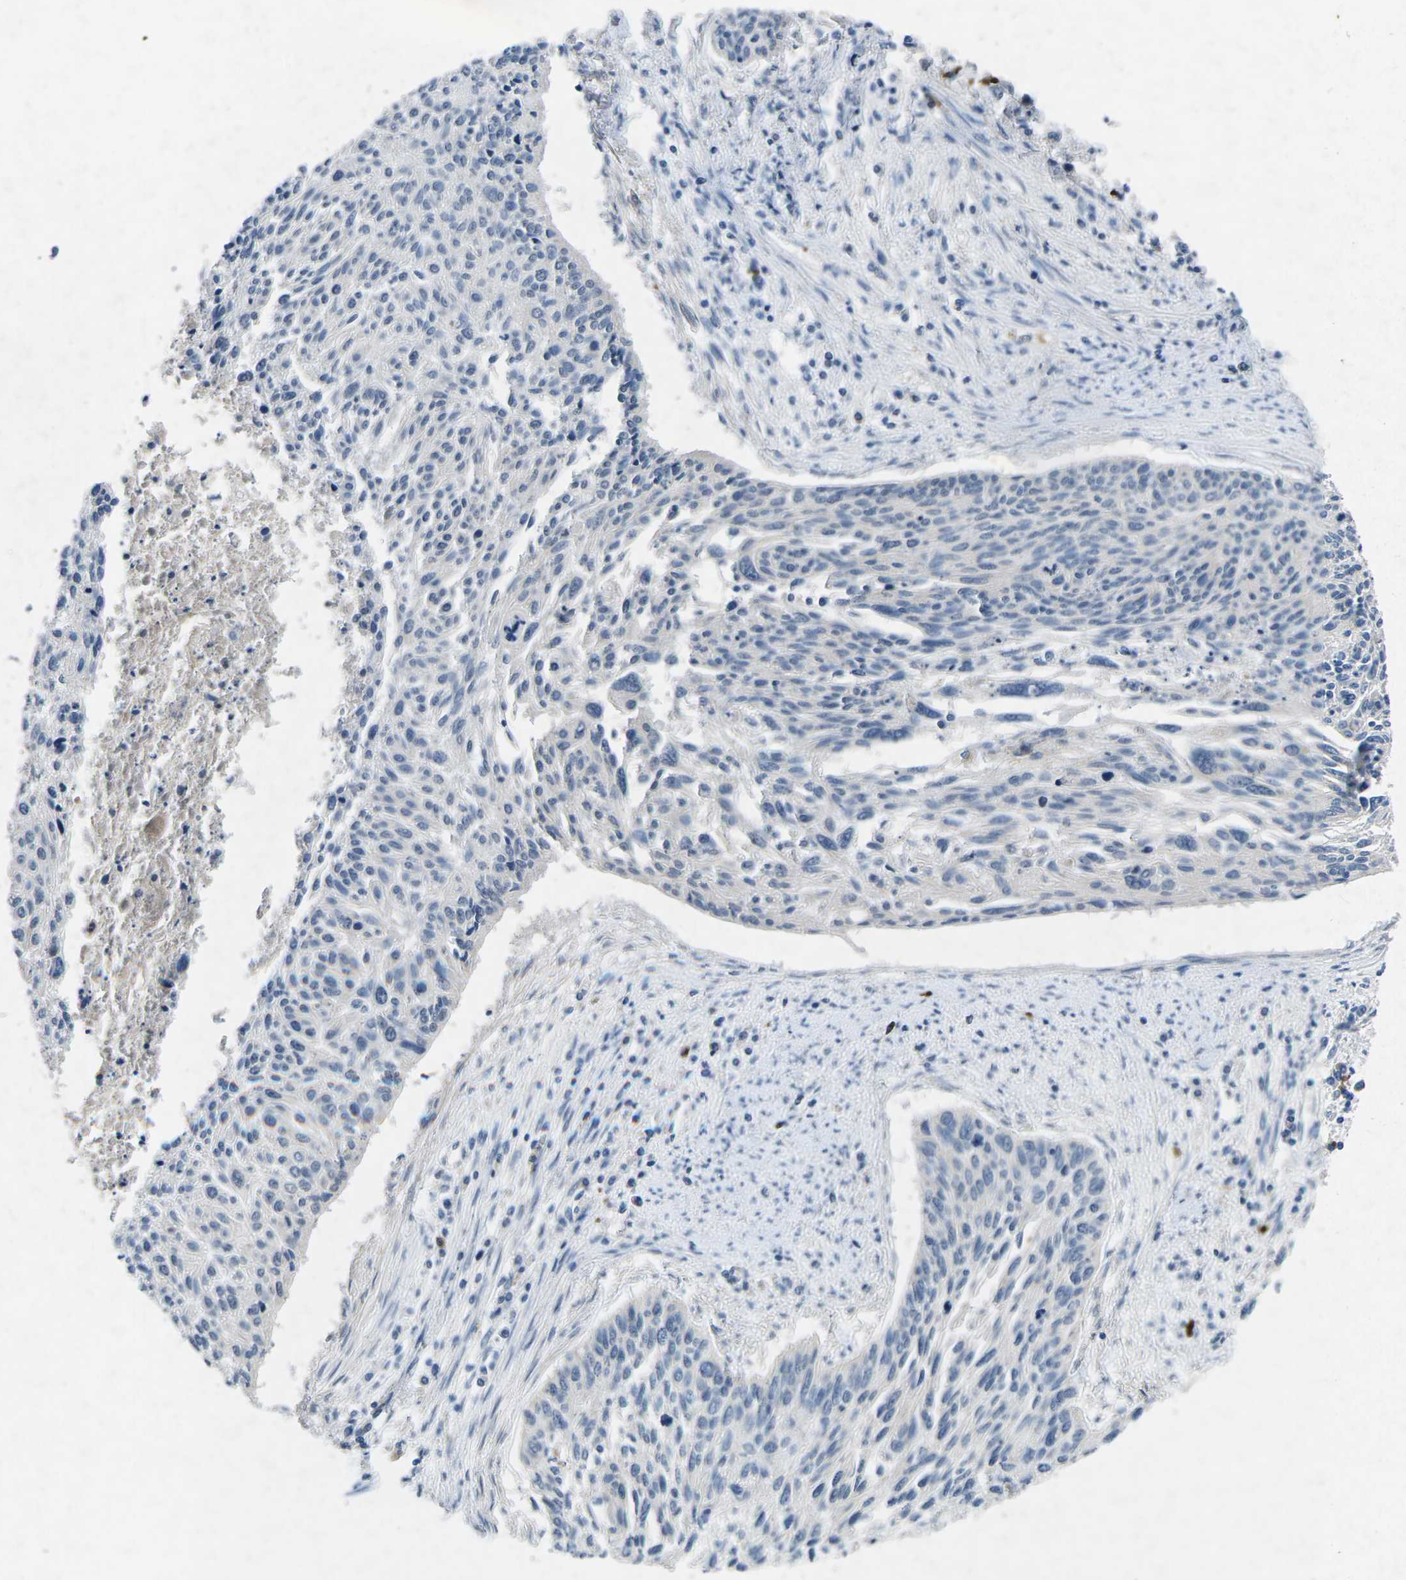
{"staining": {"intensity": "negative", "quantity": "none", "location": "none"}, "tissue": "cervical cancer", "cell_type": "Tumor cells", "image_type": "cancer", "snomed": [{"axis": "morphology", "description": "Squamous cell carcinoma, NOS"}, {"axis": "topography", "description": "Cervix"}], "caption": "Immunohistochemical staining of human cervical squamous cell carcinoma shows no significant staining in tumor cells. Brightfield microscopy of immunohistochemistry (IHC) stained with DAB (brown) and hematoxylin (blue), captured at high magnification.", "gene": "PLG", "patient": {"sex": "female", "age": 55}}